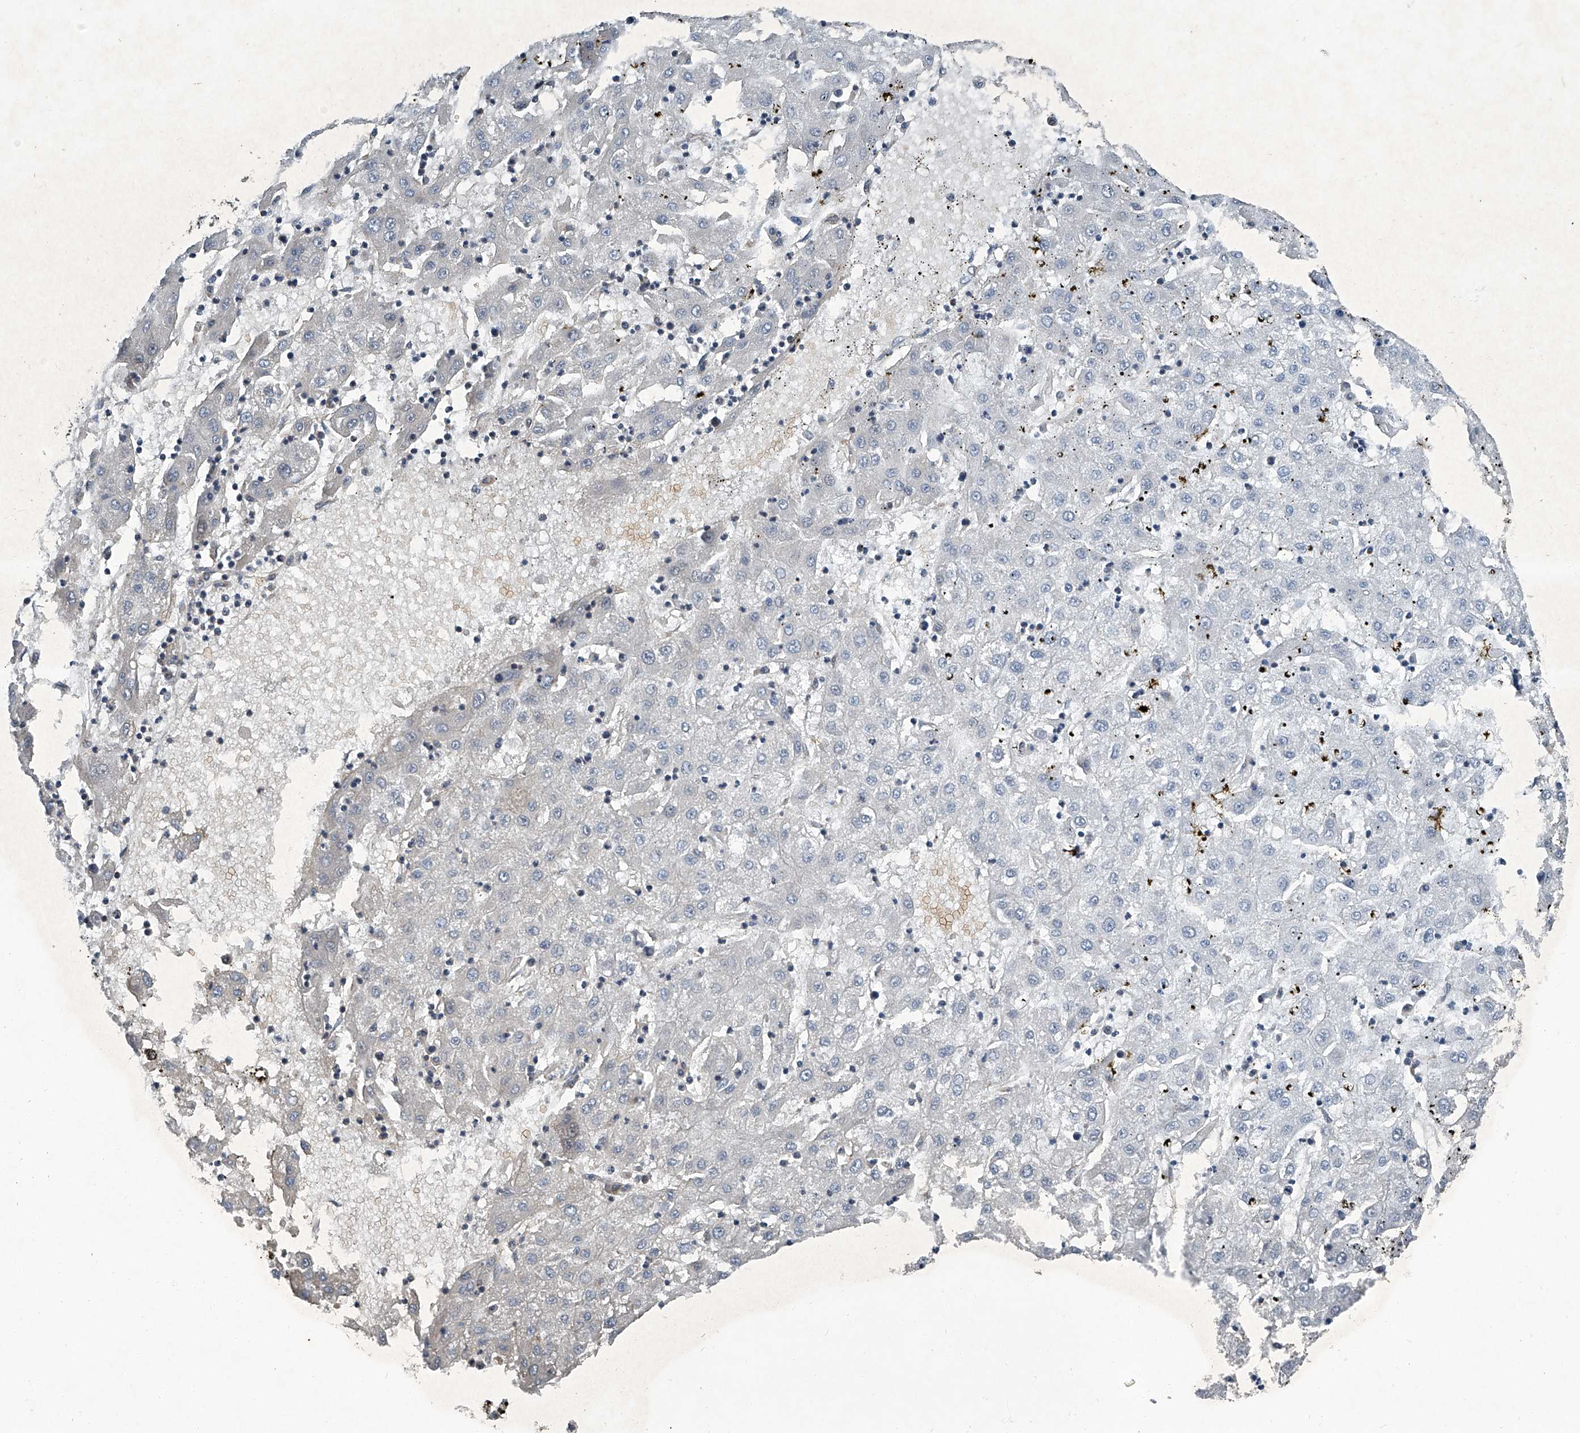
{"staining": {"intensity": "negative", "quantity": "none", "location": "none"}, "tissue": "liver cancer", "cell_type": "Tumor cells", "image_type": "cancer", "snomed": [{"axis": "morphology", "description": "Carcinoma, Hepatocellular, NOS"}, {"axis": "topography", "description": "Liver"}], "caption": "The histopathology image demonstrates no staining of tumor cells in liver cancer (hepatocellular carcinoma).", "gene": "CHRNA7", "patient": {"sex": "male", "age": 72}}